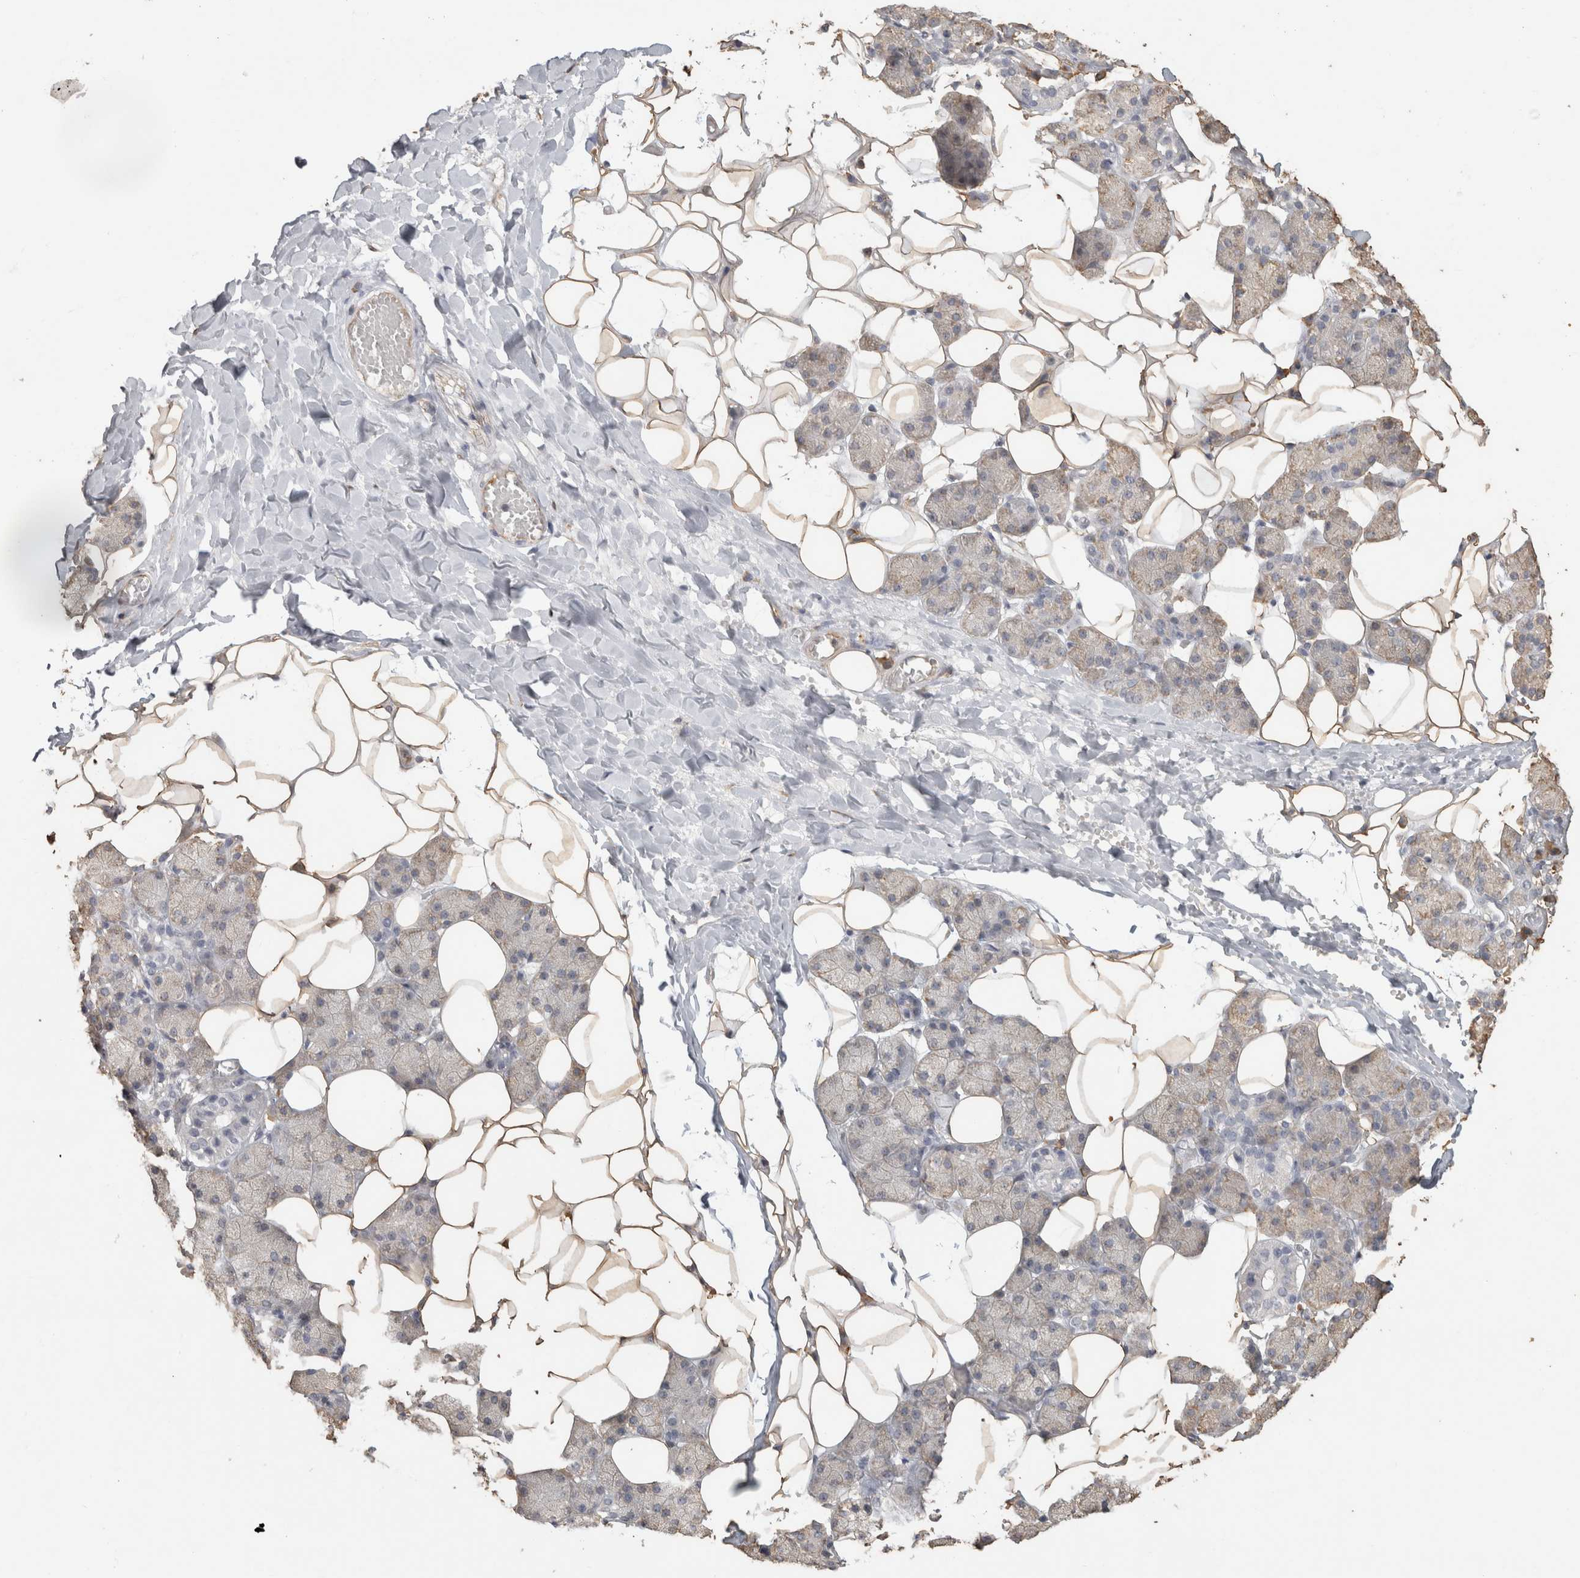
{"staining": {"intensity": "negative", "quantity": "none", "location": "none"}, "tissue": "salivary gland", "cell_type": "Glandular cells", "image_type": "normal", "snomed": [{"axis": "morphology", "description": "Normal tissue, NOS"}, {"axis": "topography", "description": "Salivary gland"}], "caption": "An IHC image of unremarkable salivary gland is shown. There is no staining in glandular cells of salivary gland.", "gene": "REPS2", "patient": {"sex": "female", "age": 33}}